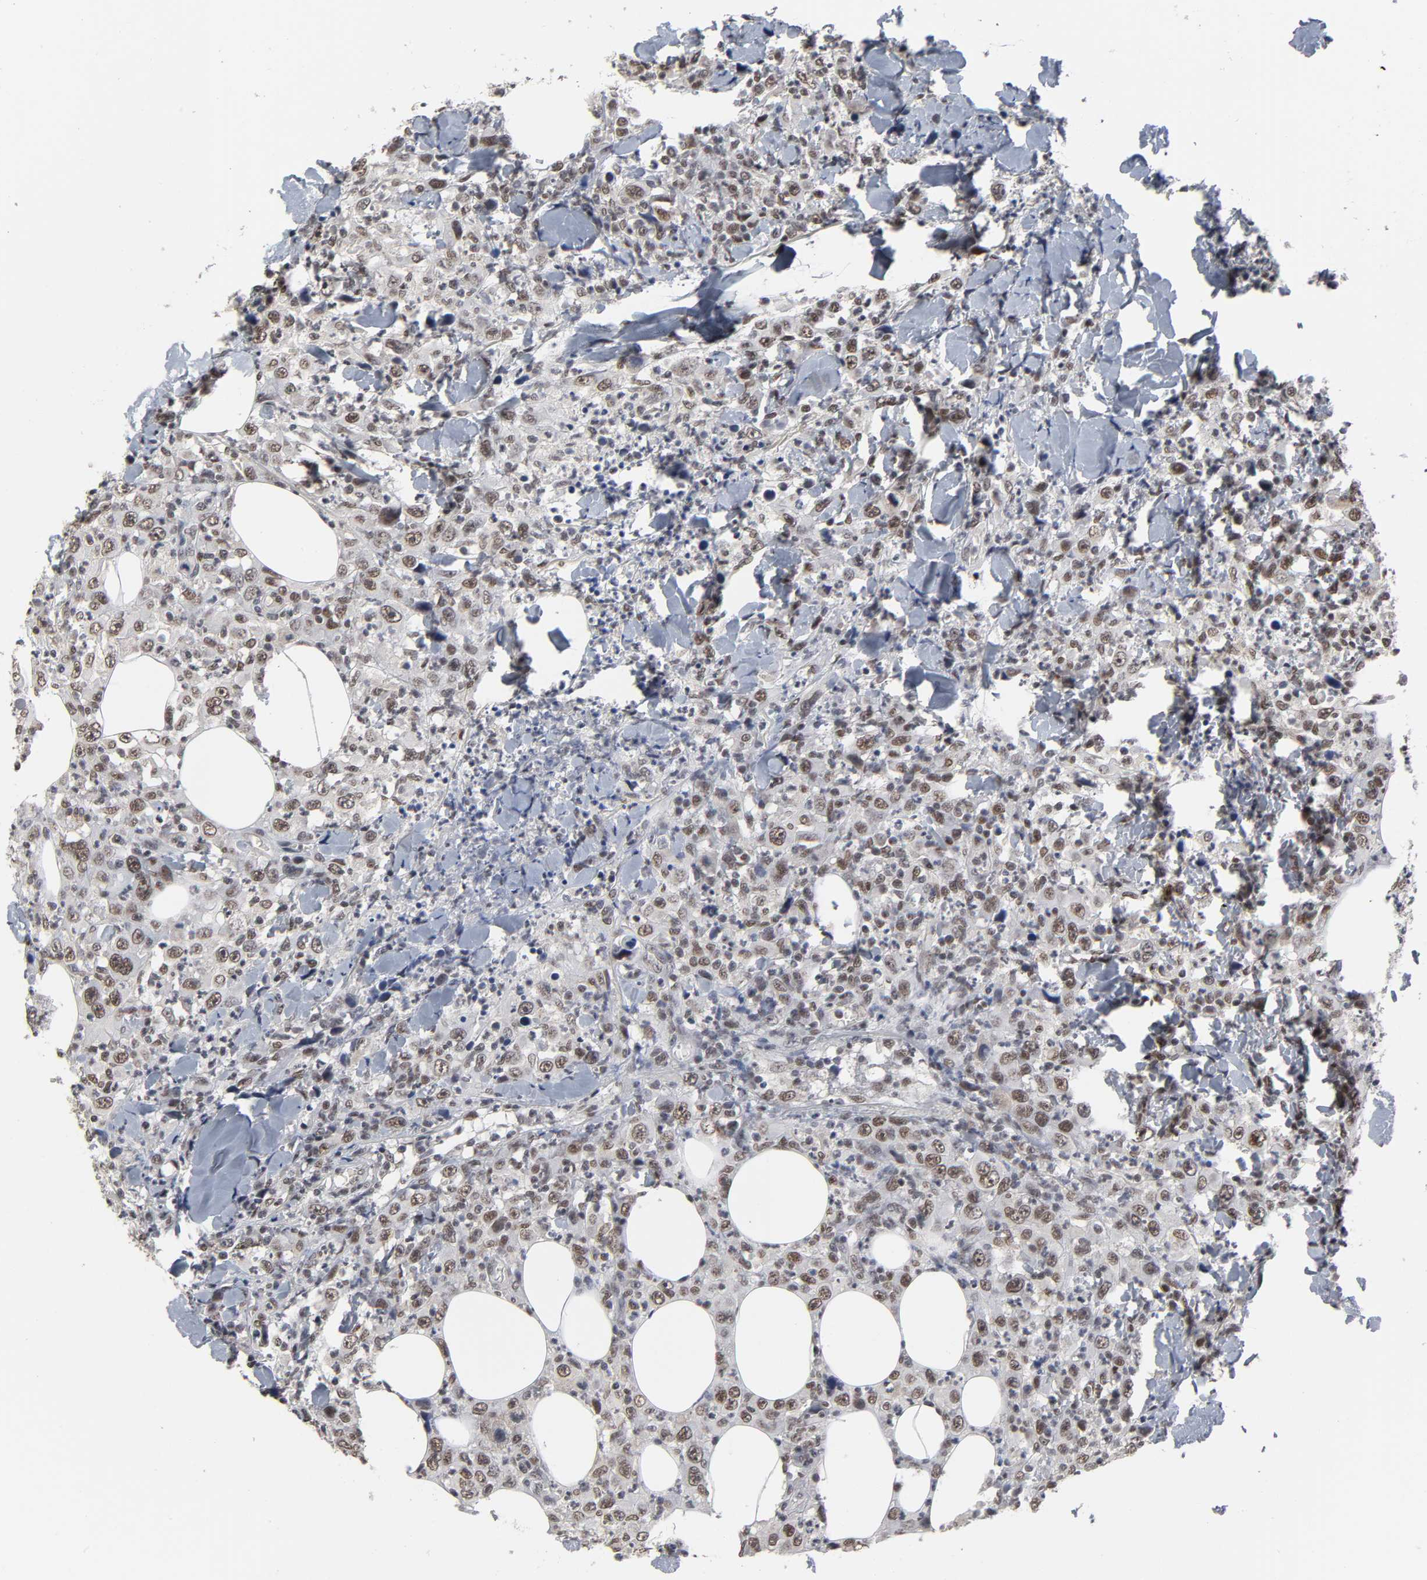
{"staining": {"intensity": "moderate", "quantity": ">75%", "location": "nuclear"}, "tissue": "thyroid cancer", "cell_type": "Tumor cells", "image_type": "cancer", "snomed": [{"axis": "morphology", "description": "Carcinoma, NOS"}, {"axis": "topography", "description": "Thyroid gland"}], "caption": "IHC micrograph of neoplastic tissue: human thyroid carcinoma stained using immunohistochemistry (IHC) reveals medium levels of moderate protein expression localized specifically in the nuclear of tumor cells, appearing as a nuclear brown color.", "gene": "TRIM33", "patient": {"sex": "female", "age": 77}}